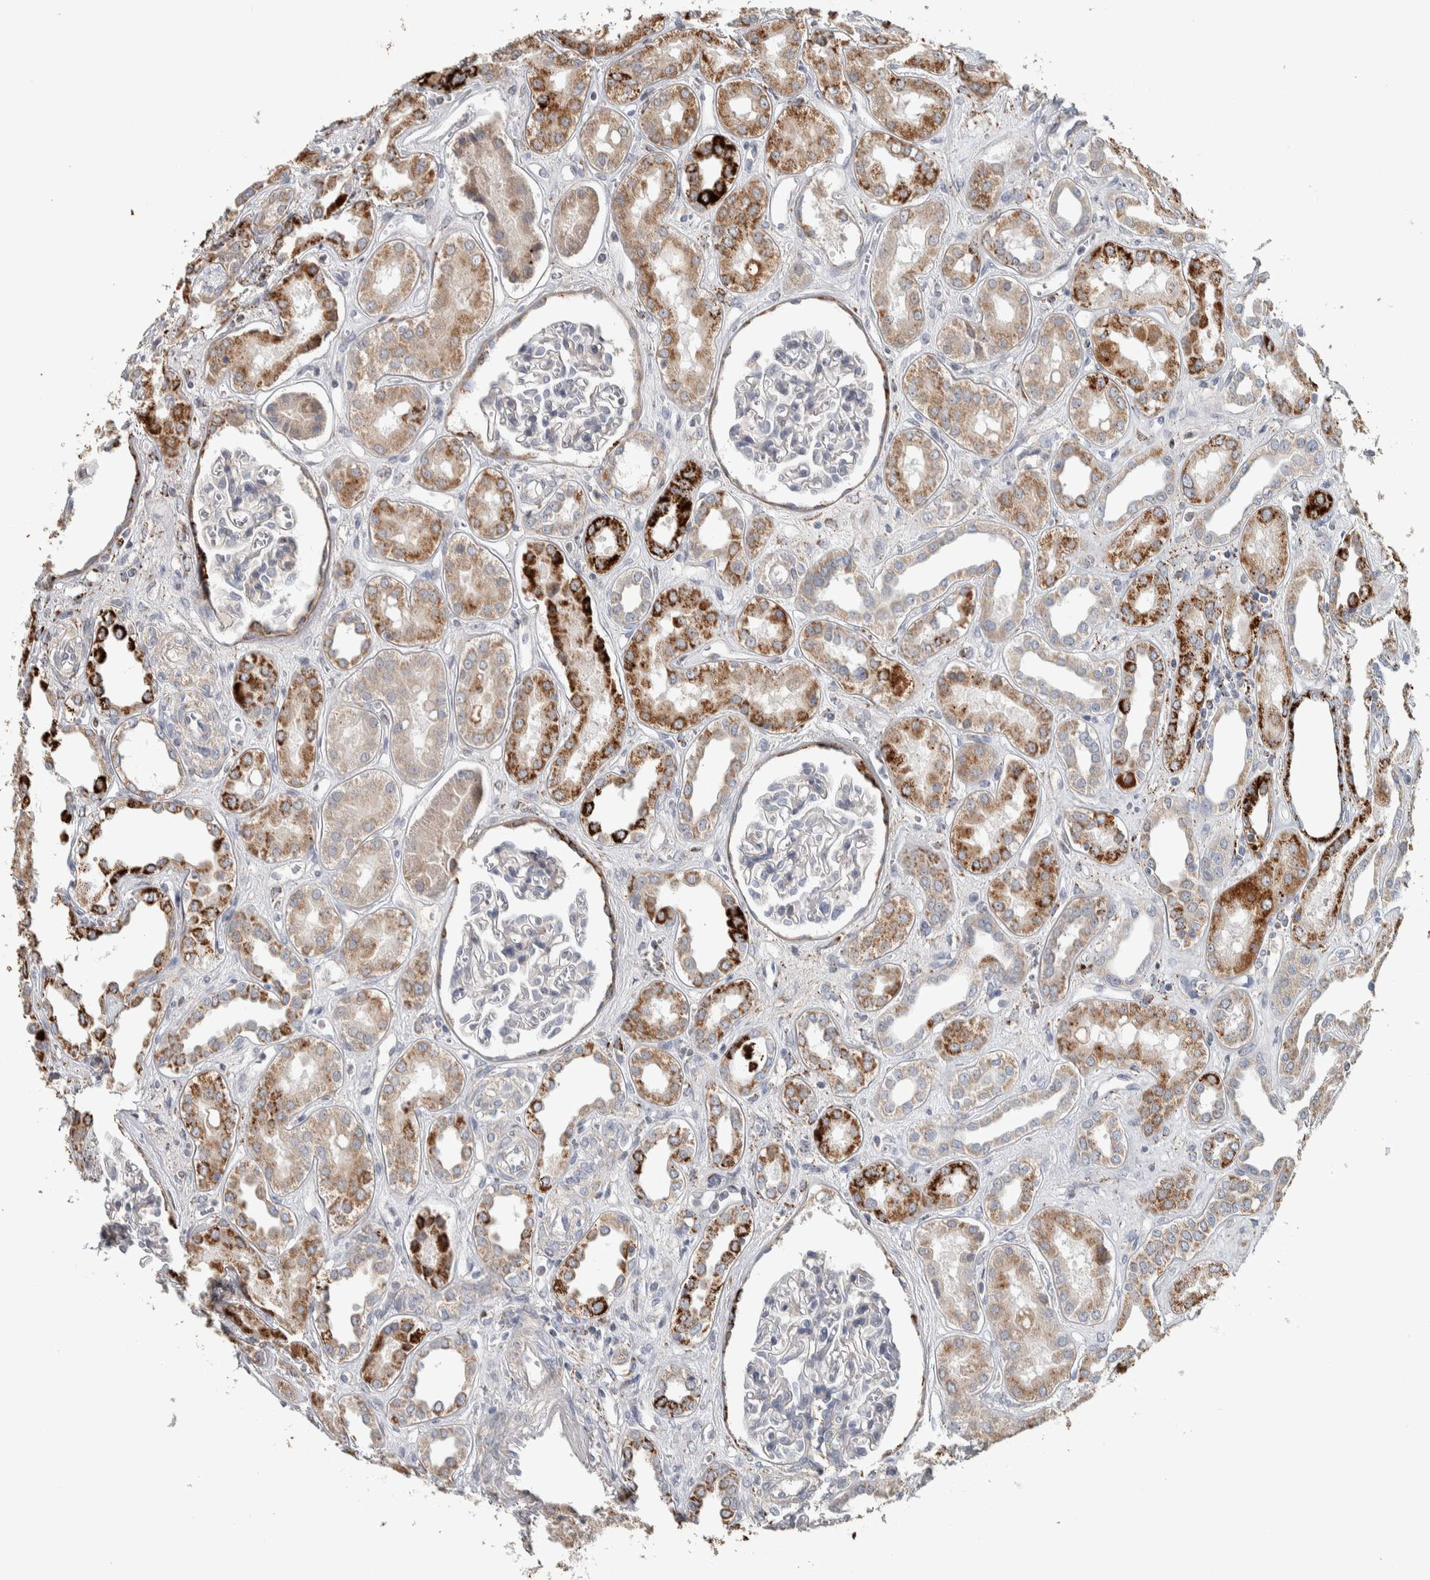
{"staining": {"intensity": "negative", "quantity": "none", "location": "none"}, "tissue": "kidney", "cell_type": "Cells in glomeruli", "image_type": "normal", "snomed": [{"axis": "morphology", "description": "Normal tissue, NOS"}, {"axis": "topography", "description": "Kidney"}], "caption": "A high-resolution micrograph shows IHC staining of unremarkable kidney, which reveals no significant positivity in cells in glomeruli. (Stains: DAB IHC with hematoxylin counter stain, Microscopy: brightfield microscopy at high magnification).", "gene": "FAM78A", "patient": {"sex": "male", "age": 59}}